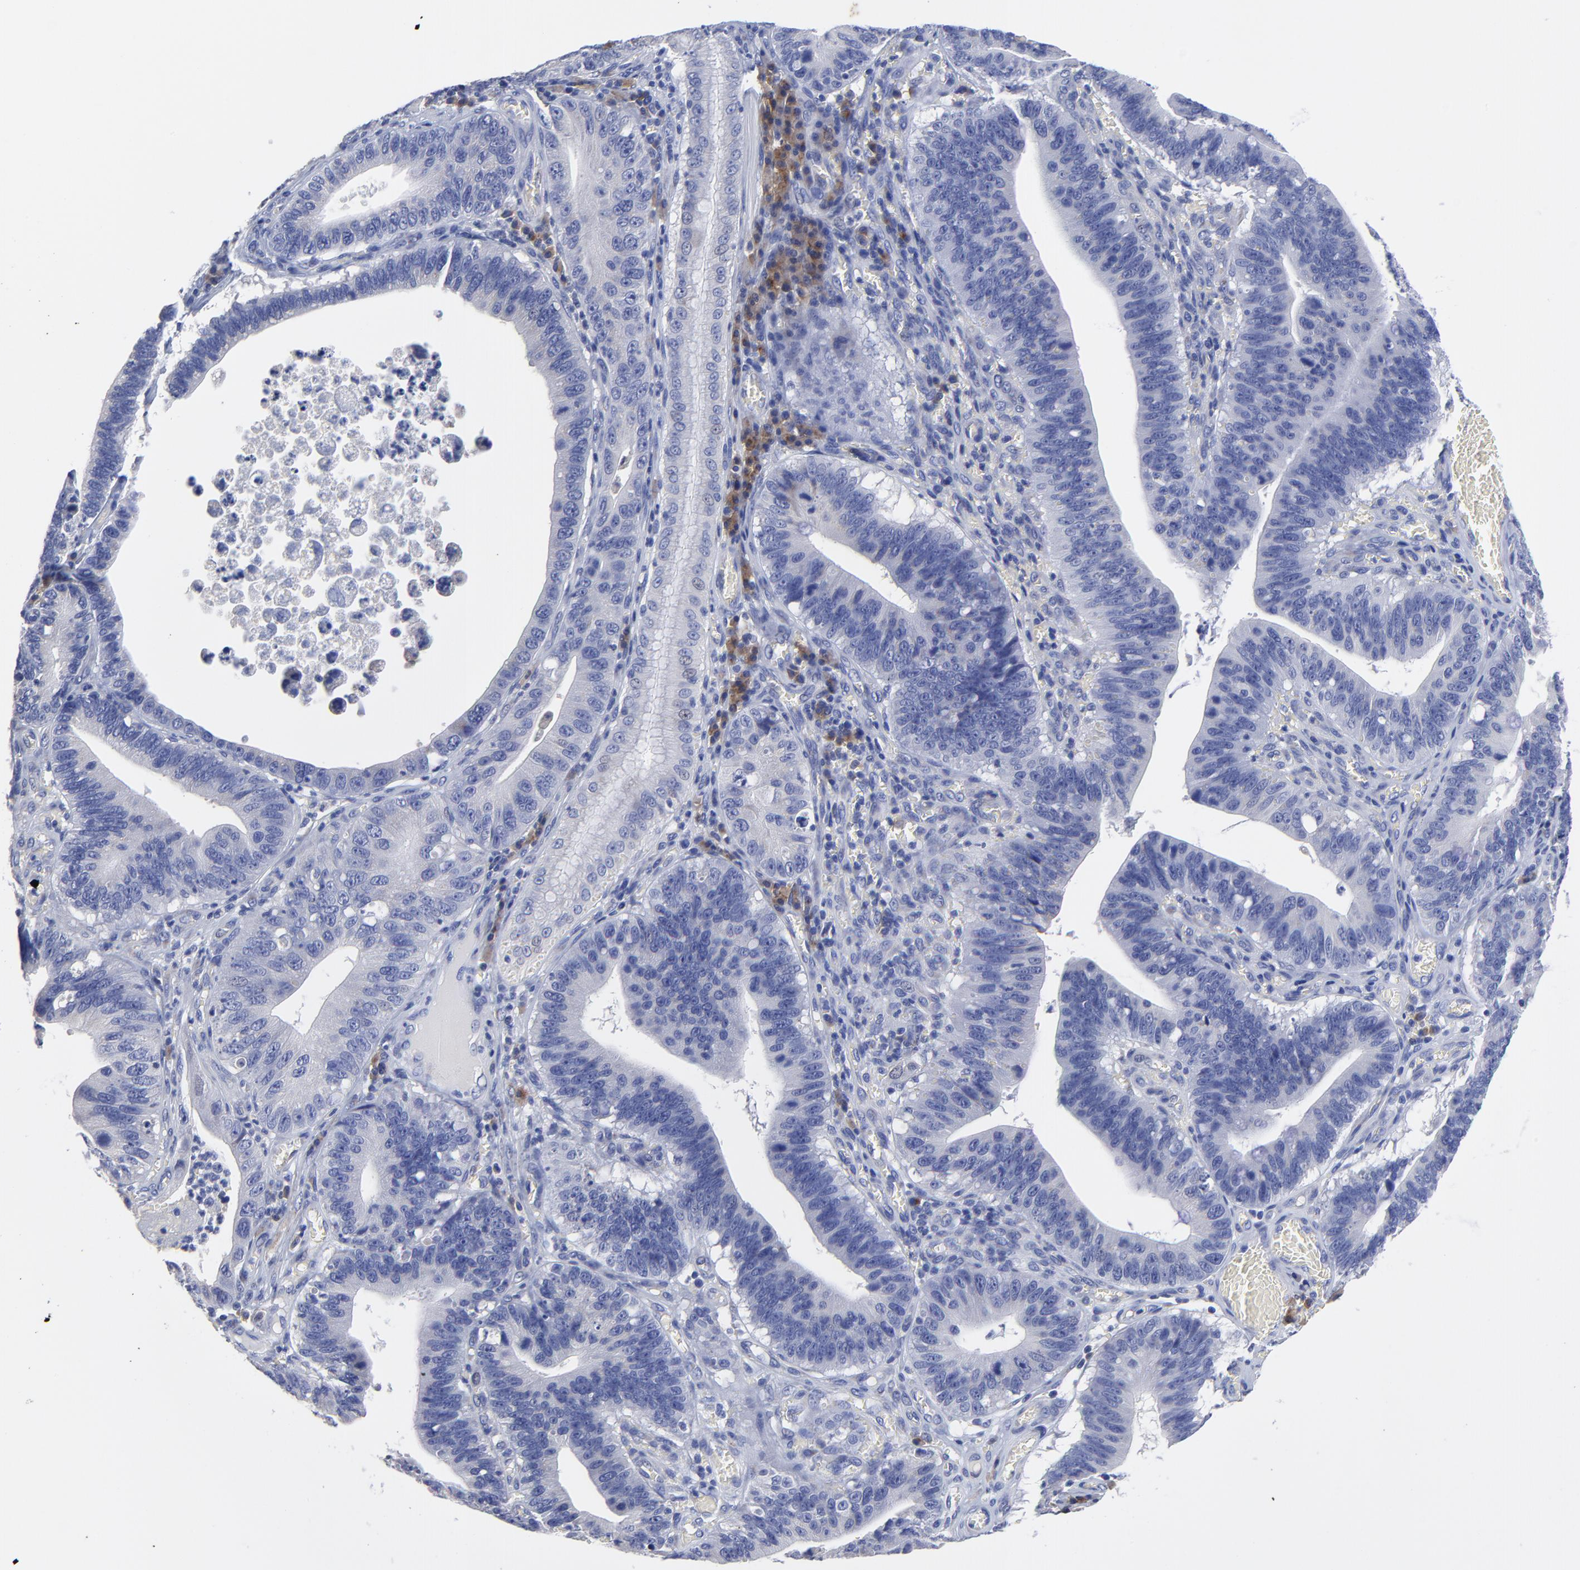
{"staining": {"intensity": "negative", "quantity": "none", "location": "none"}, "tissue": "stomach cancer", "cell_type": "Tumor cells", "image_type": "cancer", "snomed": [{"axis": "morphology", "description": "Adenocarcinoma, NOS"}, {"axis": "topography", "description": "Stomach"}, {"axis": "topography", "description": "Gastric cardia"}], "caption": "Tumor cells show no significant protein staining in stomach cancer (adenocarcinoma).", "gene": "LAX1", "patient": {"sex": "male", "age": 59}}